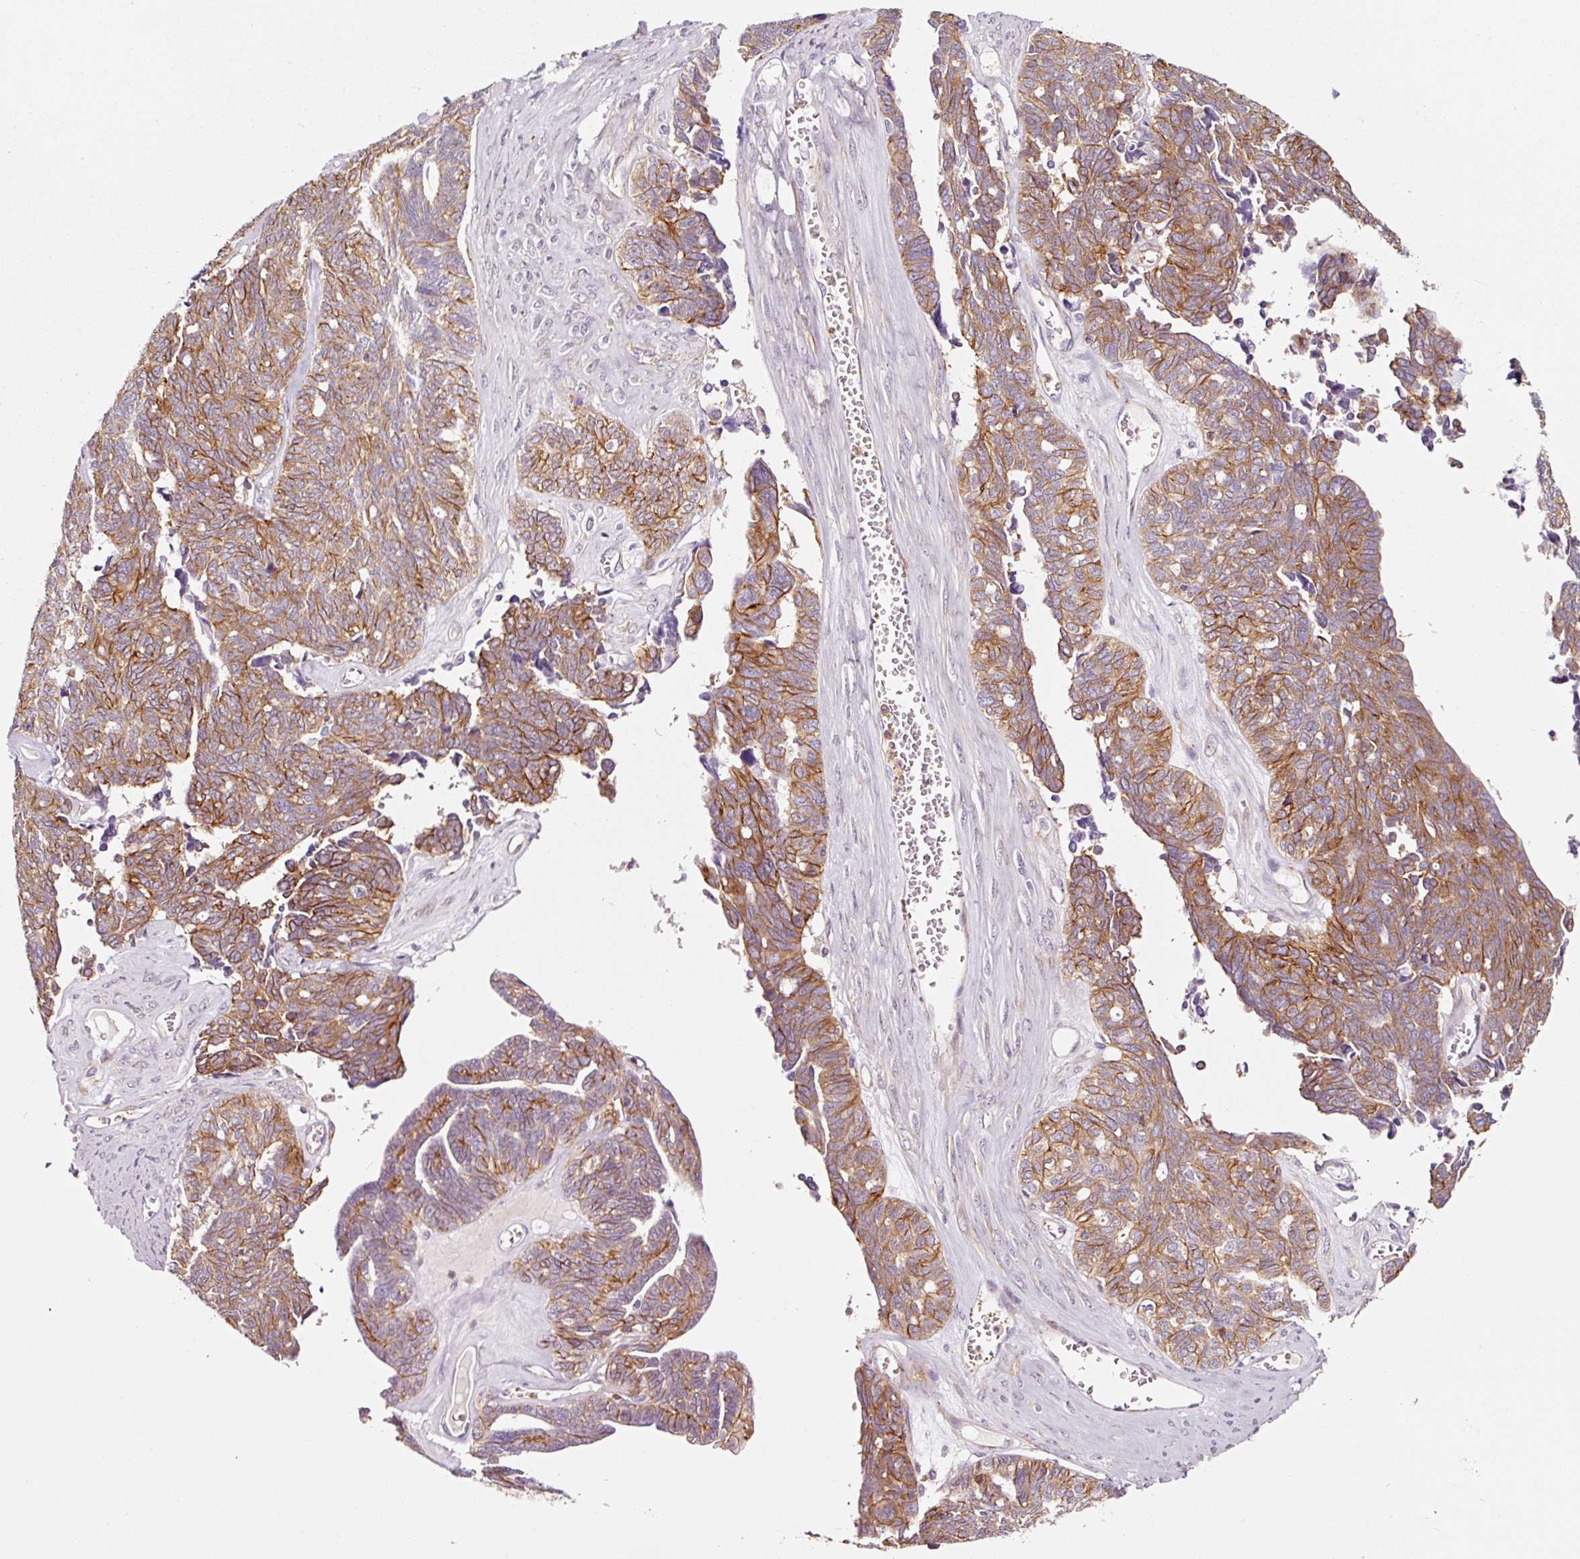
{"staining": {"intensity": "moderate", "quantity": ">75%", "location": "cytoplasmic/membranous"}, "tissue": "ovarian cancer", "cell_type": "Tumor cells", "image_type": "cancer", "snomed": [{"axis": "morphology", "description": "Cystadenocarcinoma, serous, NOS"}, {"axis": "topography", "description": "Ovary"}], "caption": "This histopathology image exhibits serous cystadenocarcinoma (ovarian) stained with immunohistochemistry to label a protein in brown. The cytoplasmic/membranous of tumor cells show moderate positivity for the protein. Nuclei are counter-stained blue.", "gene": "ADD3", "patient": {"sex": "female", "age": 79}}